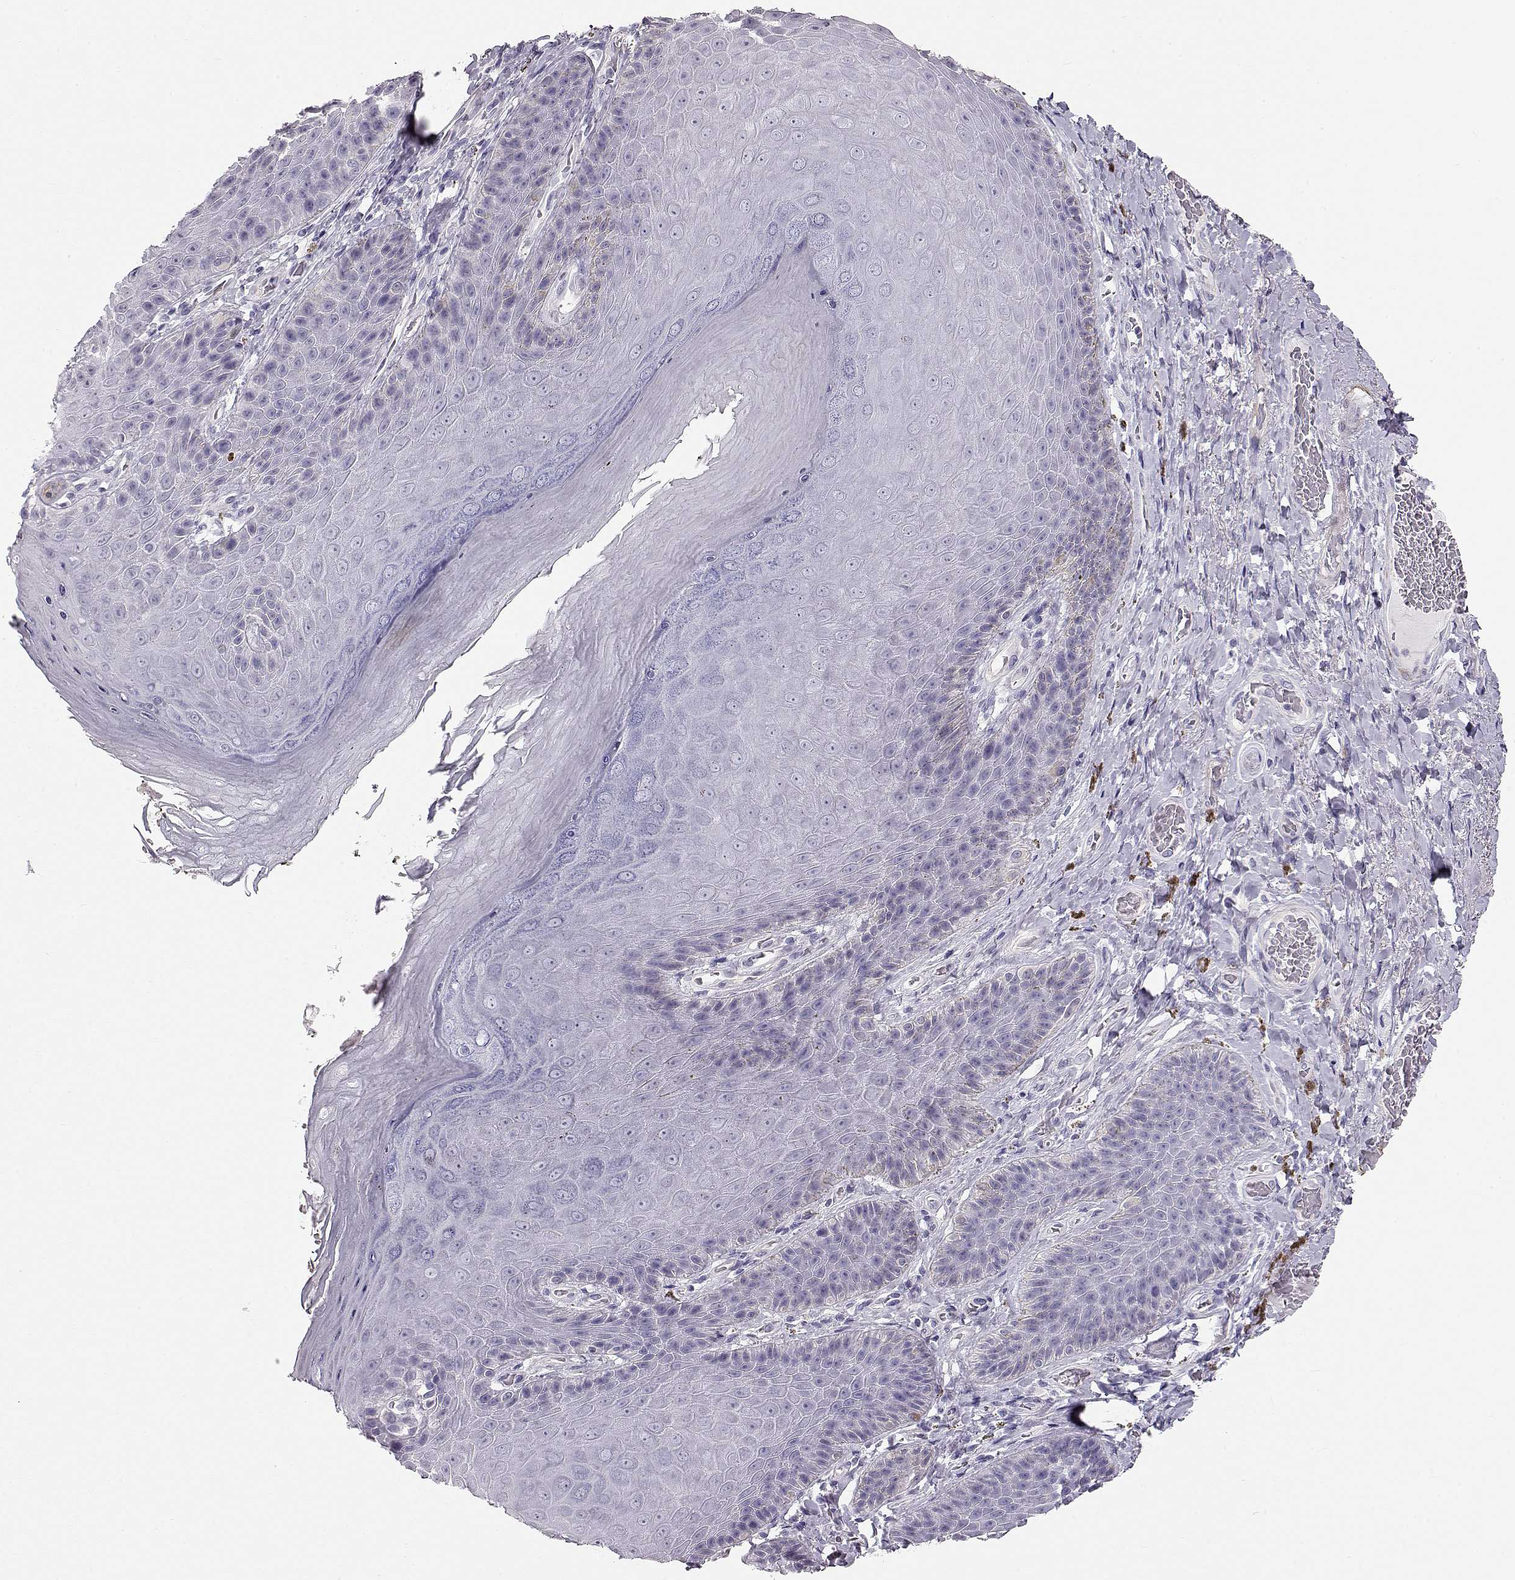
{"staining": {"intensity": "negative", "quantity": "none", "location": "none"}, "tissue": "skin", "cell_type": "Epidermal cells", "image_type": "normal", "snomed": [{"axis": "morphology", "description": "Normal tissue, NOS"}, {"axis": "topography", "description": "Skeletal muscle"}, {"axis": "topography", "description": "Anal"}, {"axis": "topography", "description": "Peripheral nerve tissue"}], "caption": "Image shows no significant protein expression in epidermal cells of benign skin.", "gene": "SLITRK3", "patient": {"sex": "male", "age": 53}}